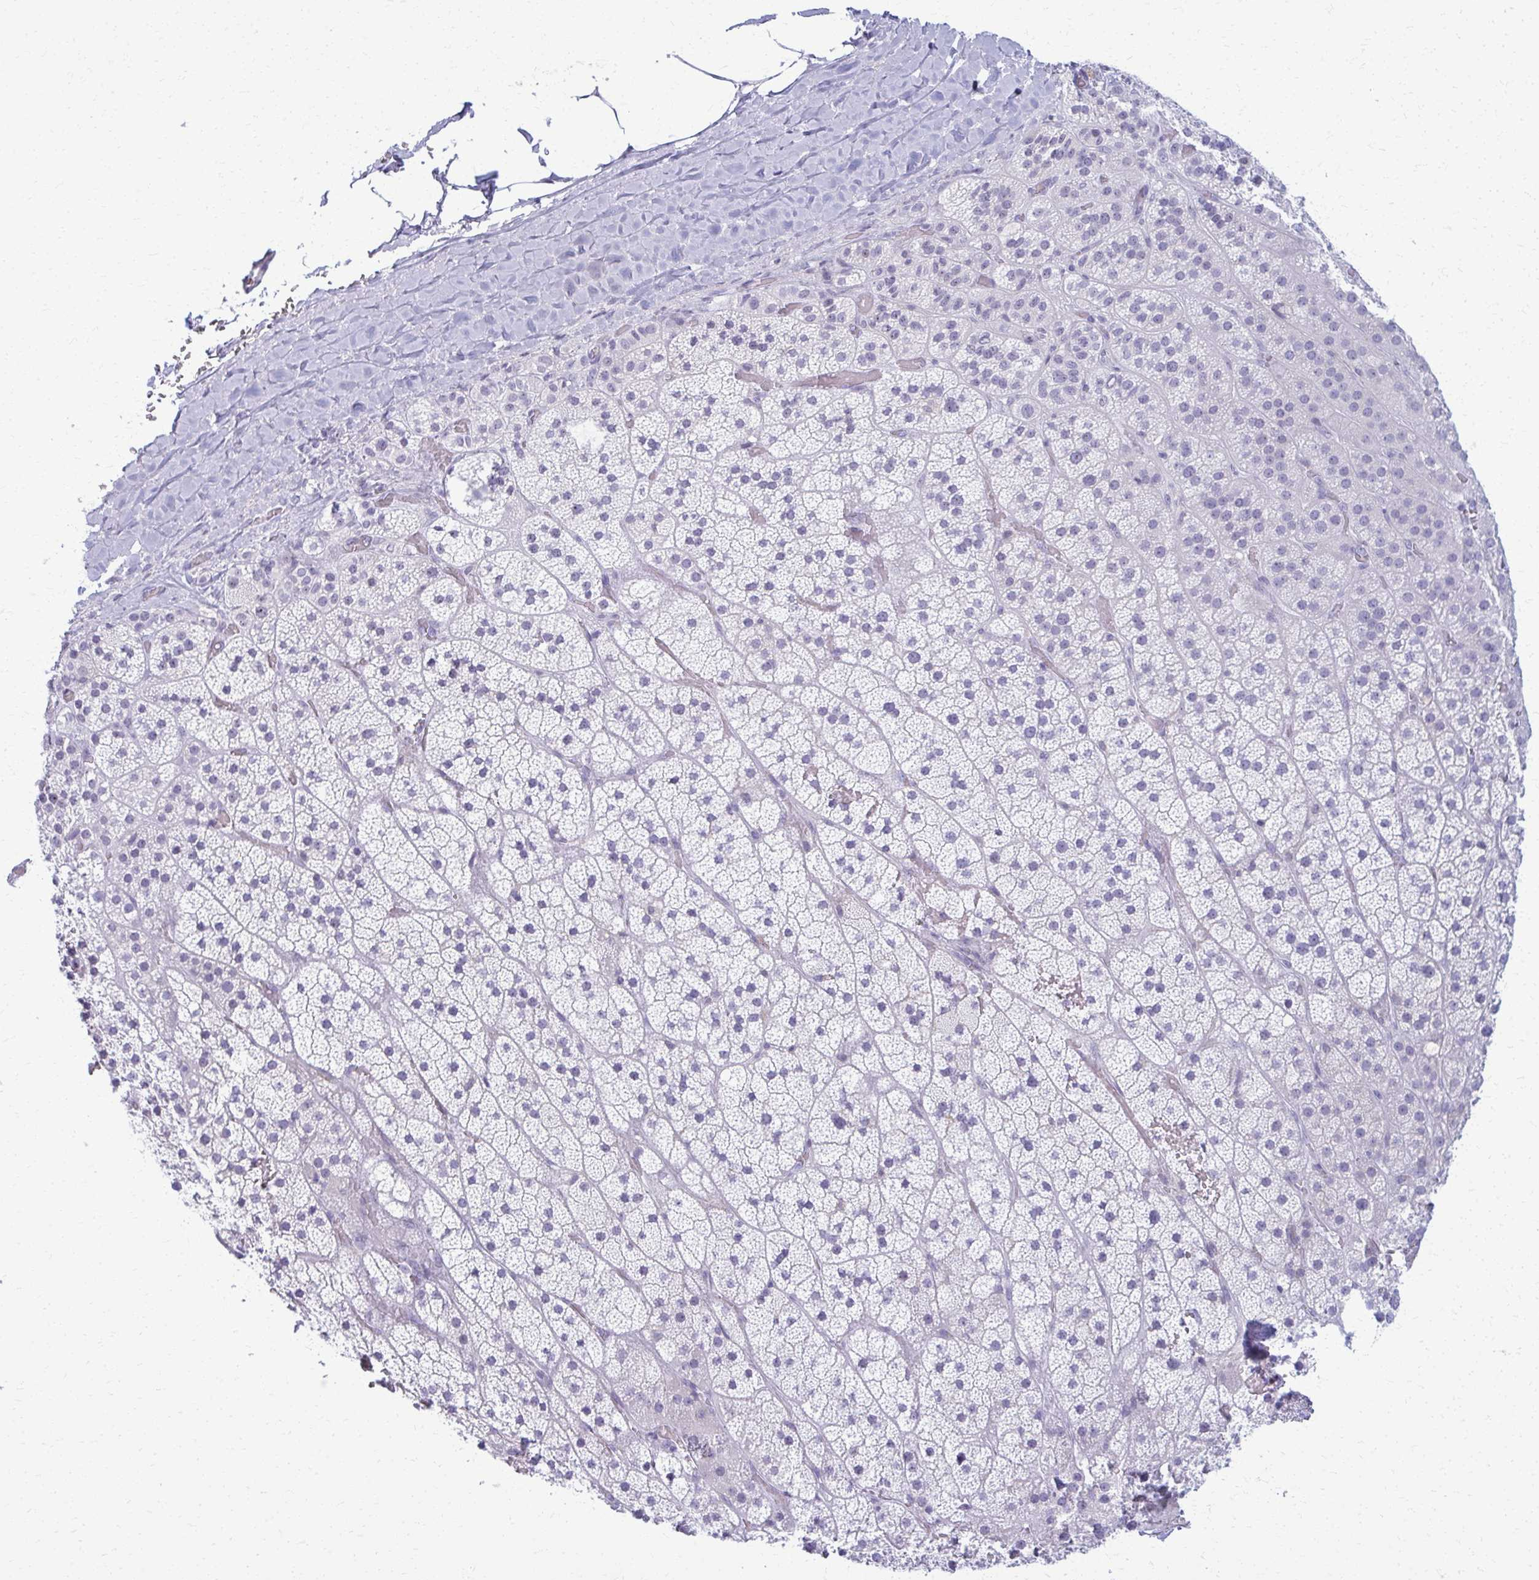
{"staining": {"intensity": "negative", "quantity": "none", "location": "none"}, "tissue": "adrenal gland", "cell_type": "Glandular cells", "image_type": "normal", "snomed": [{"axis": "morphology", "description": "Normal tissue, NOS"}, {"axis": "topography", "description": "Adrenal gland"}], "caption": "The histopathology image displays no staining of glandular cells in normal adrenal gland.", "gene": "ACSM2A", "patient": {"sex": "male", "age": 57}}